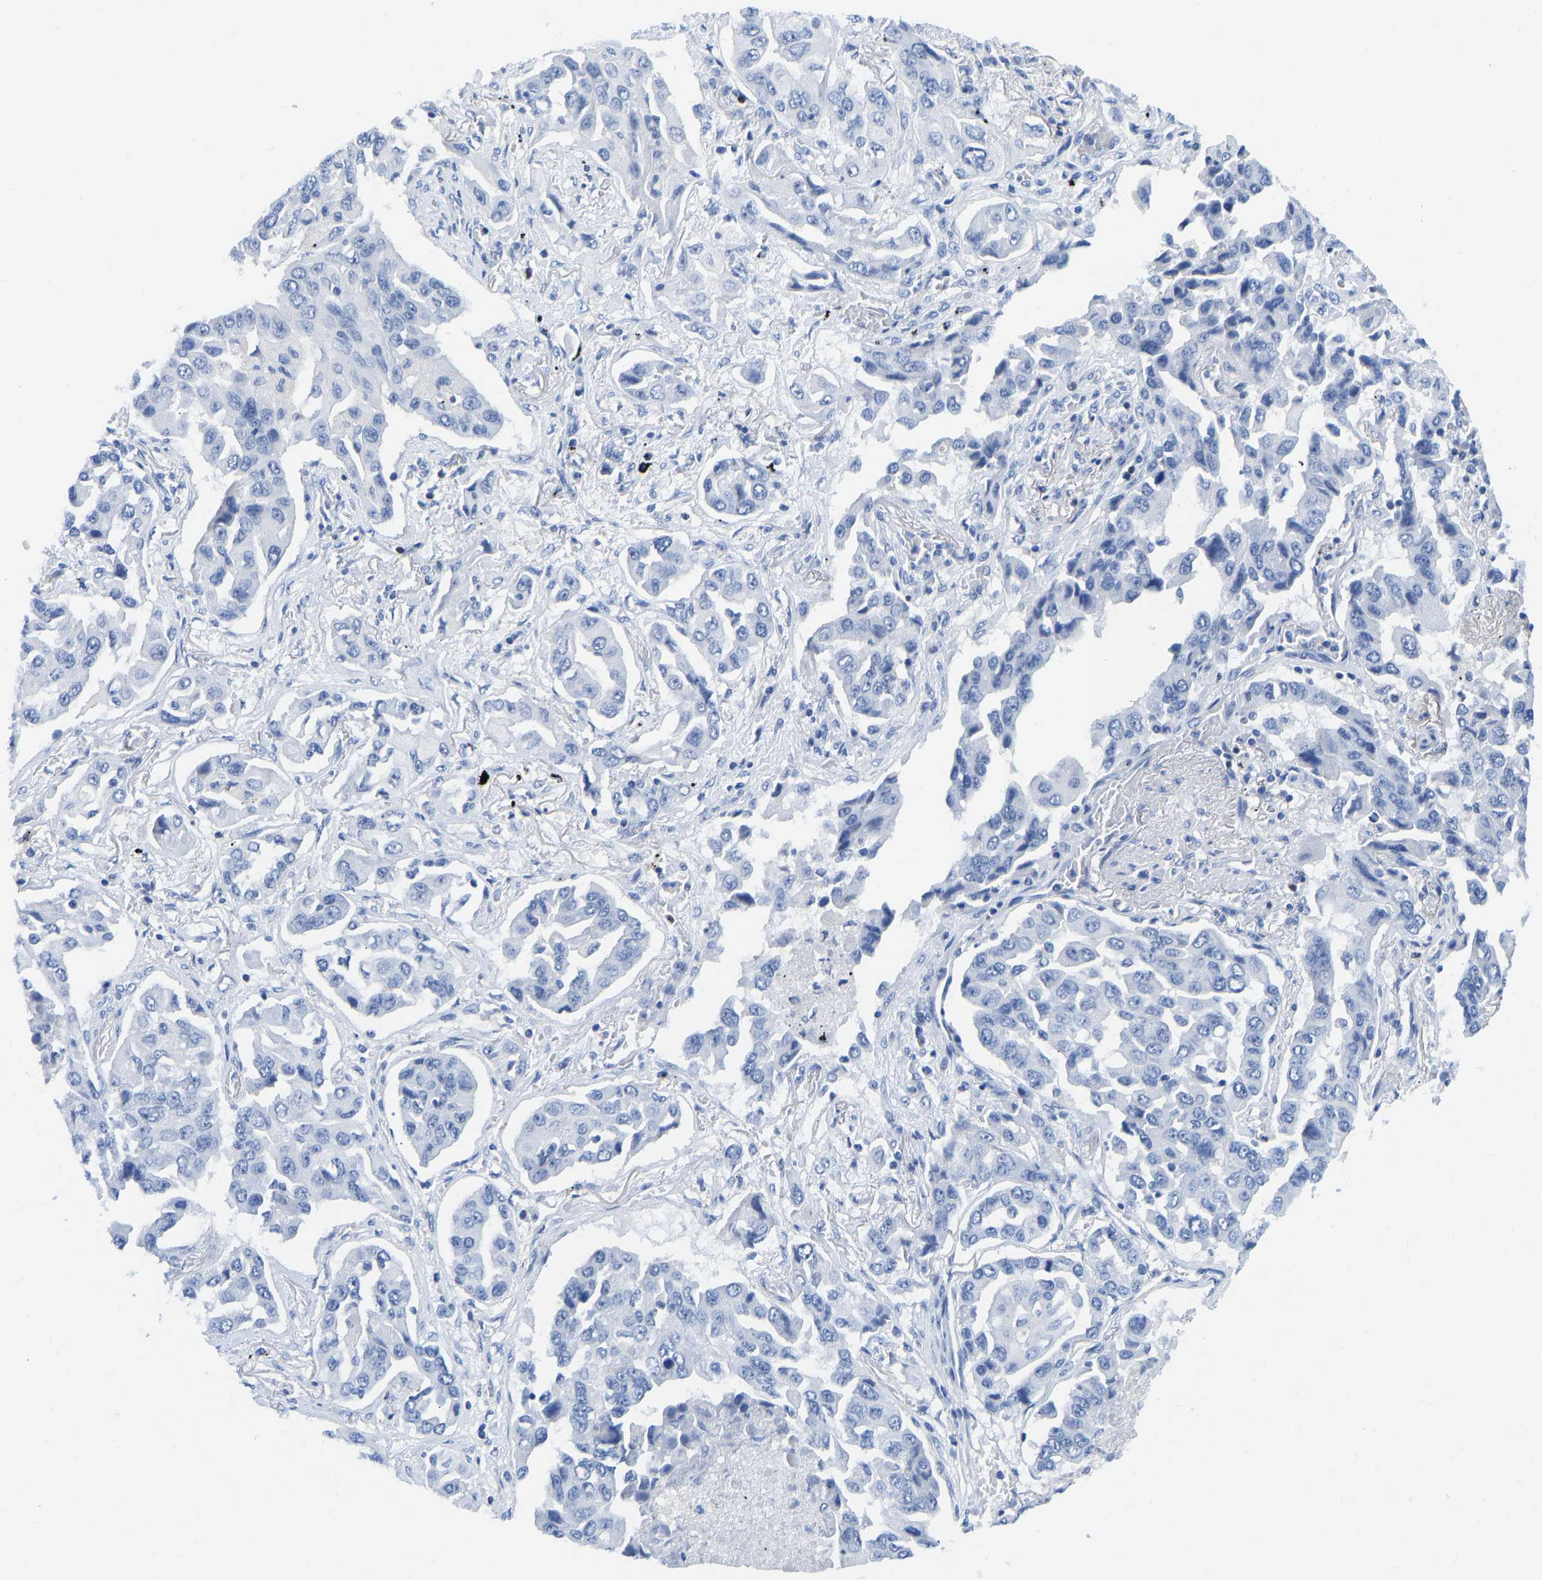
{"staining": {"intensity": "negative", "quantity": "none", "location": "none"}, "tissue": "lung cancer", "cell_type": "Tumor cells", "image_type": "cancer", "snomed": [{"axis": "morphology", "description": "Adenocarcinoma, NOS"}, {"axis": "topography", "description": "Lung"}], "caption": "Lung adenocarcinoma was stained to show a protein in brown. There is no significant staining in tumor cells.", "gene": "TCF7", "patient": {"sex": "female", "age": 65}}